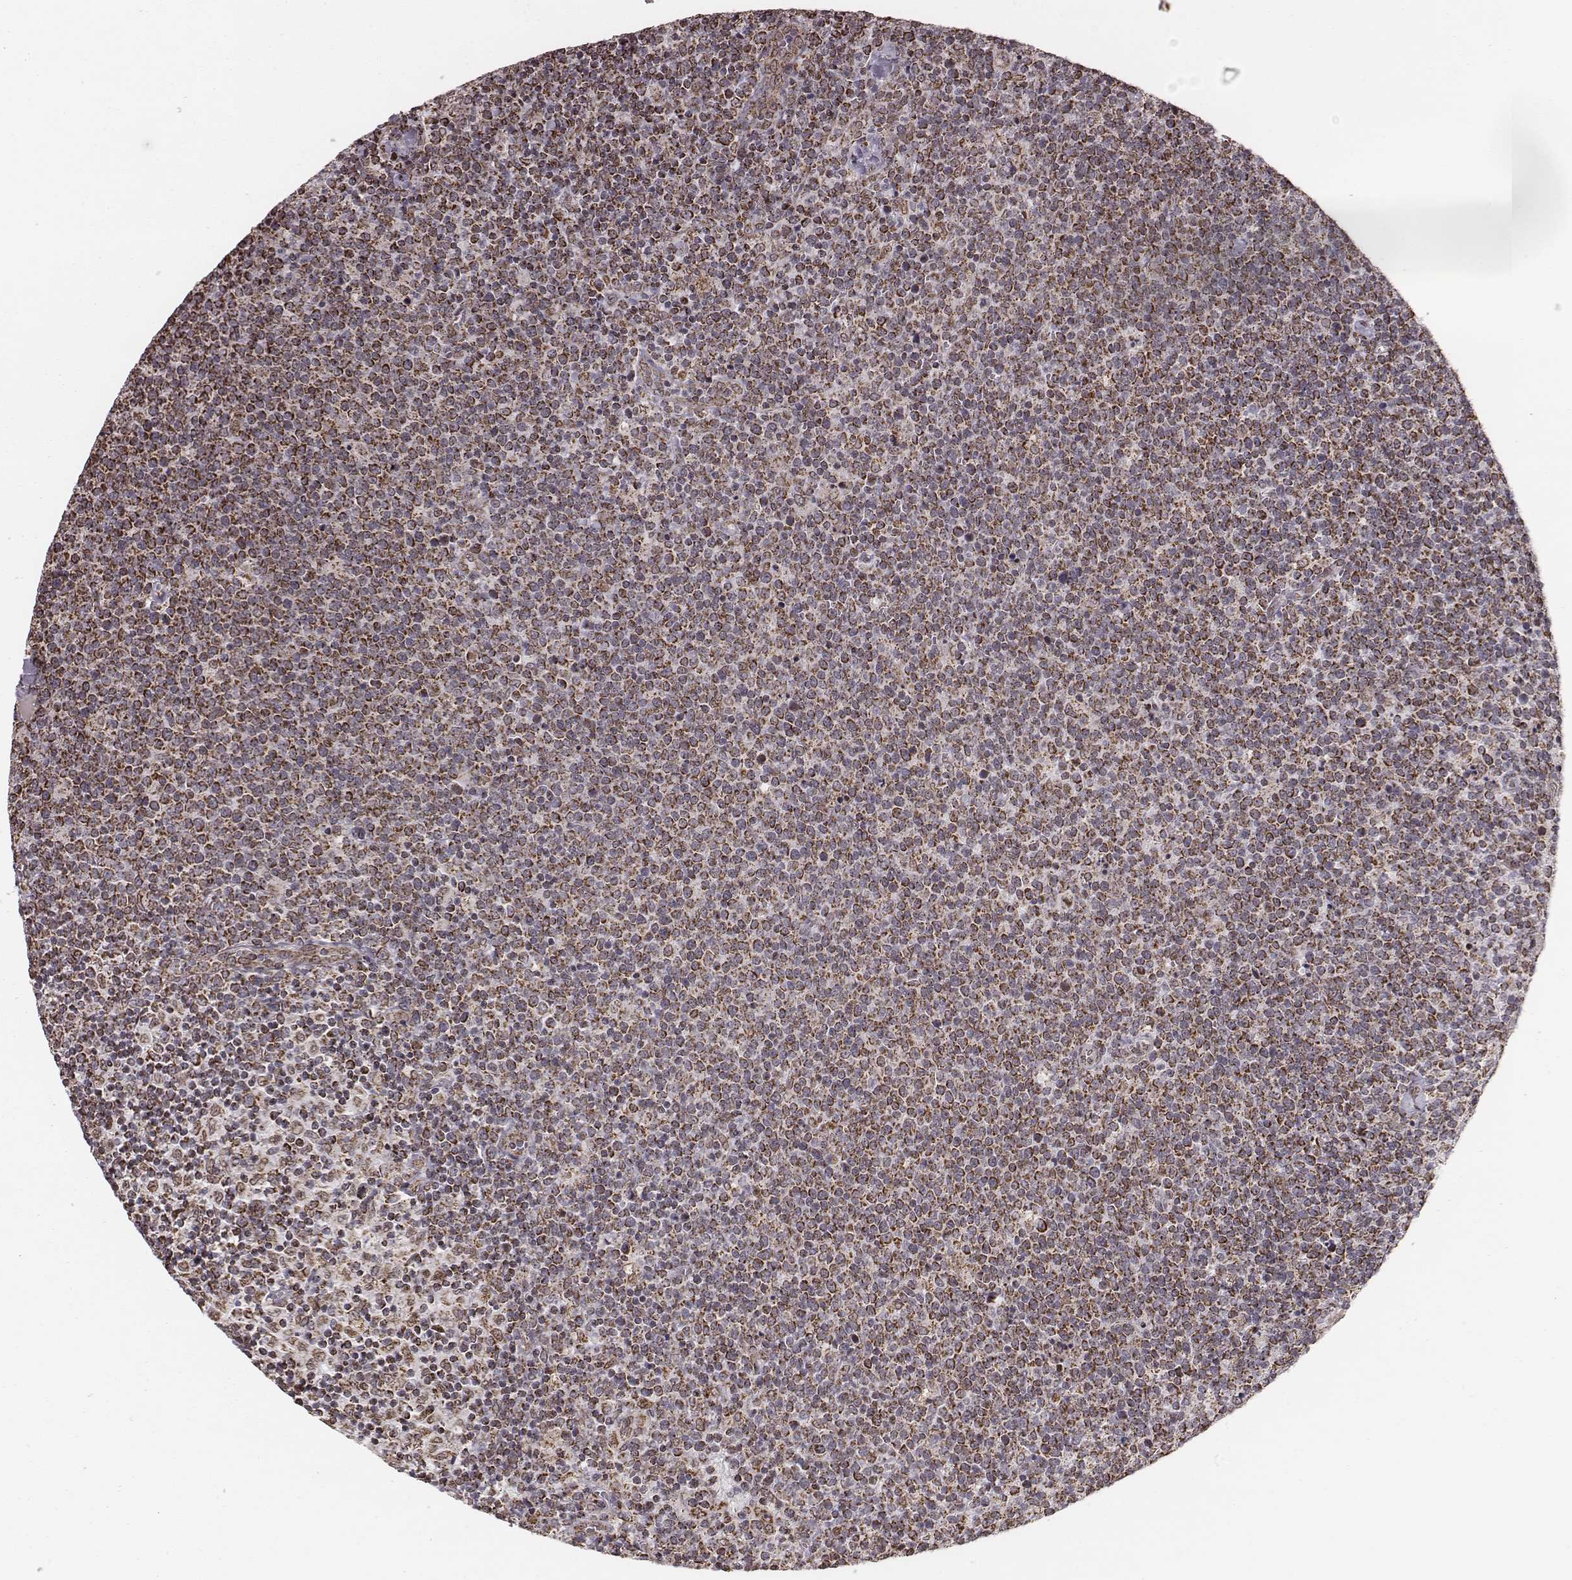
{"staining": {"intensity": "moderate", "quantity": ">75%", "location": "cytoplasmic/membranous"}, "tissue": "lymphoma", "cell_type": "Tumor cells", "image_type": "cancer", "snomed": [{"axis": "morphology", "description": "Malignant lymphoma, non-Hodgkin's type, High grade"}, {"axis": "topography", "description": "Lymph node"}], "caption": "Immunohistochemical staining of human malignant lymphoma, non-Hodgkin's type (high-grade) reveals moderate cytoplasmic/membranous protein positivity in approximately >75% of tumor cells.", "gene": "ACOT2", "patient": {"sex": "male", "age": 61}}